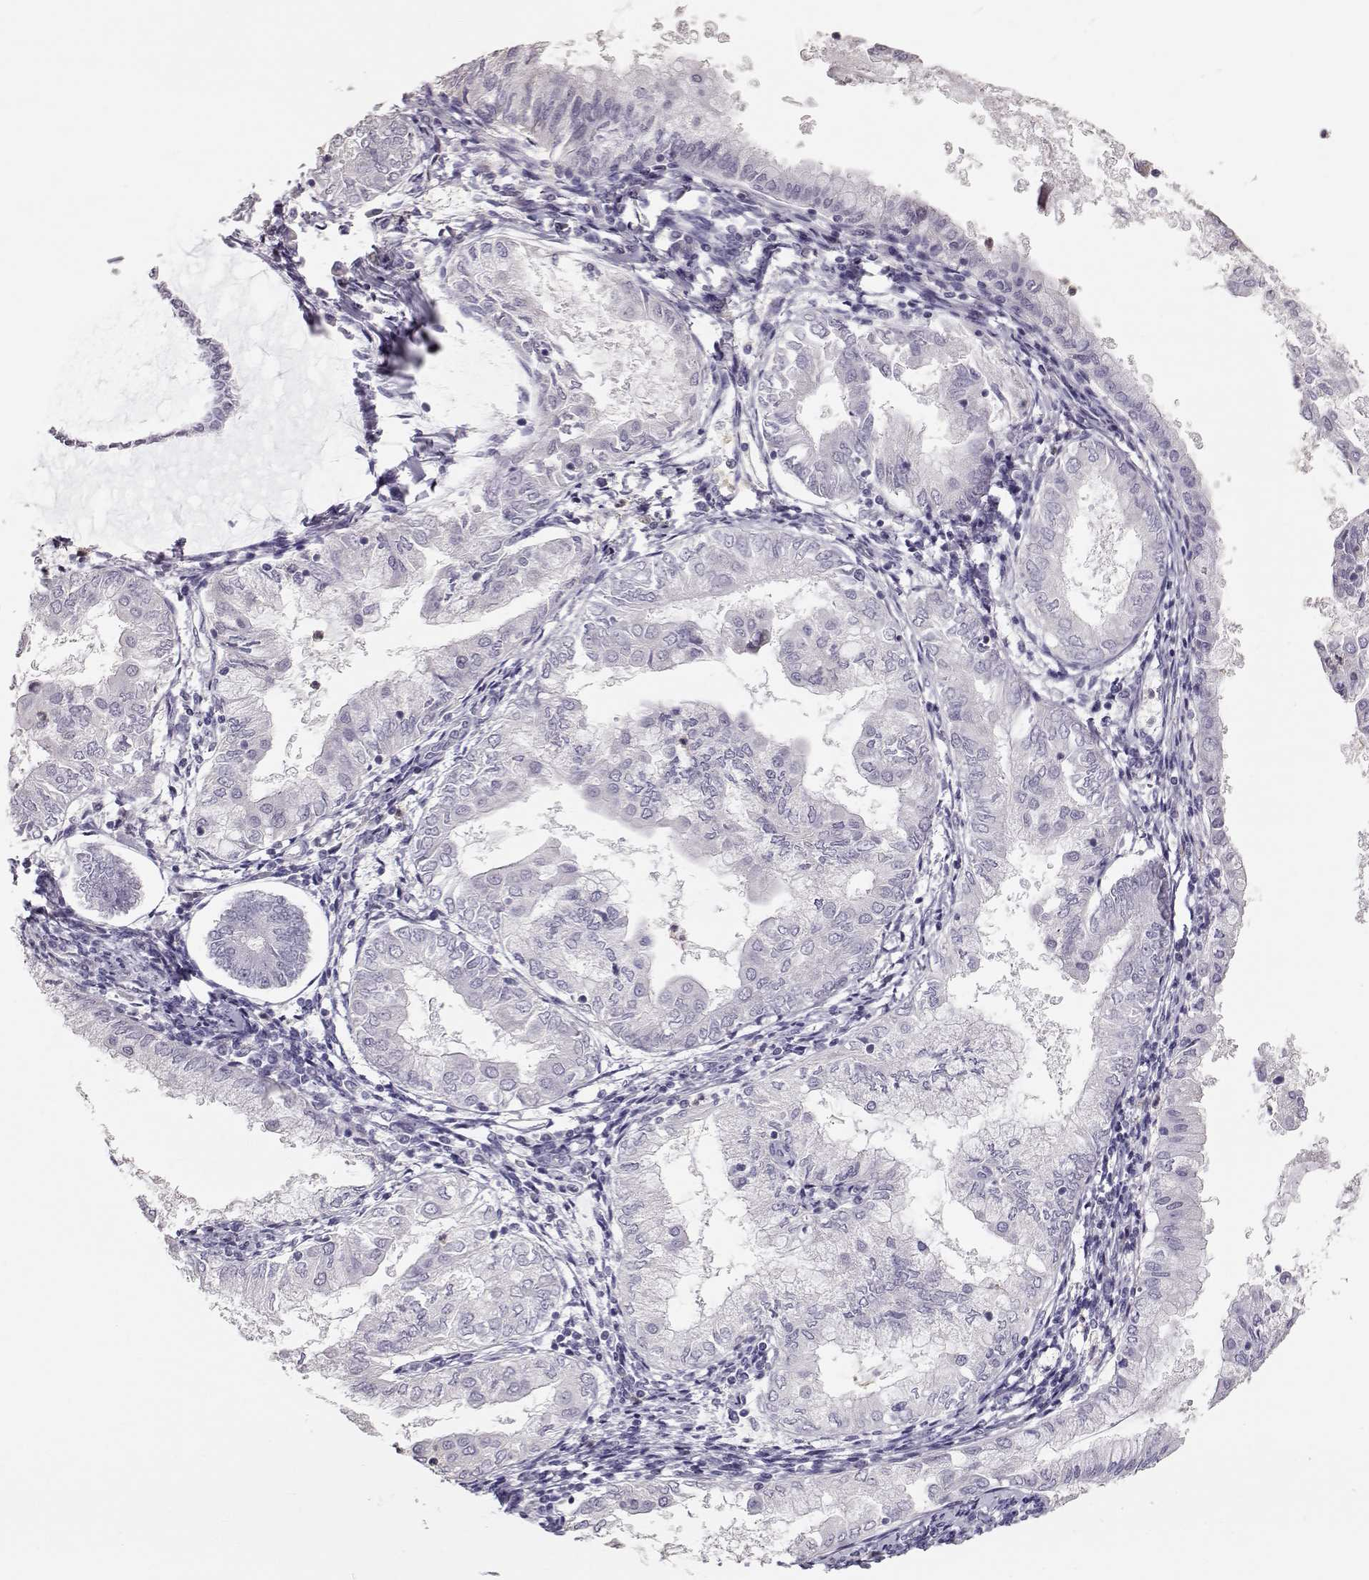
{"staining": {"intensity": "negative", "quantity": "none", "location": "none"}, "tissue": "endometrial cancer", "cell_type": "Tumor cells", "image_type": "cancer", "snomed": [{"axis": "morphology", "description": "Adenocarcinoma, NOS"}, {"axis": "topography", "description": "Endometrium"}], "caption": "DAB immunohistochemical staining of human endometrial adenocarcinoma shows no significant staining in tumor cells. (Stains: DAB (3,3'-diaminobenzidine) IHC with hematoxylin counter stain, Microscopy: brightfield microscopy at high magnification).", "gene": "POU1F1", "patient": {"sex": "female", "age": 68}}